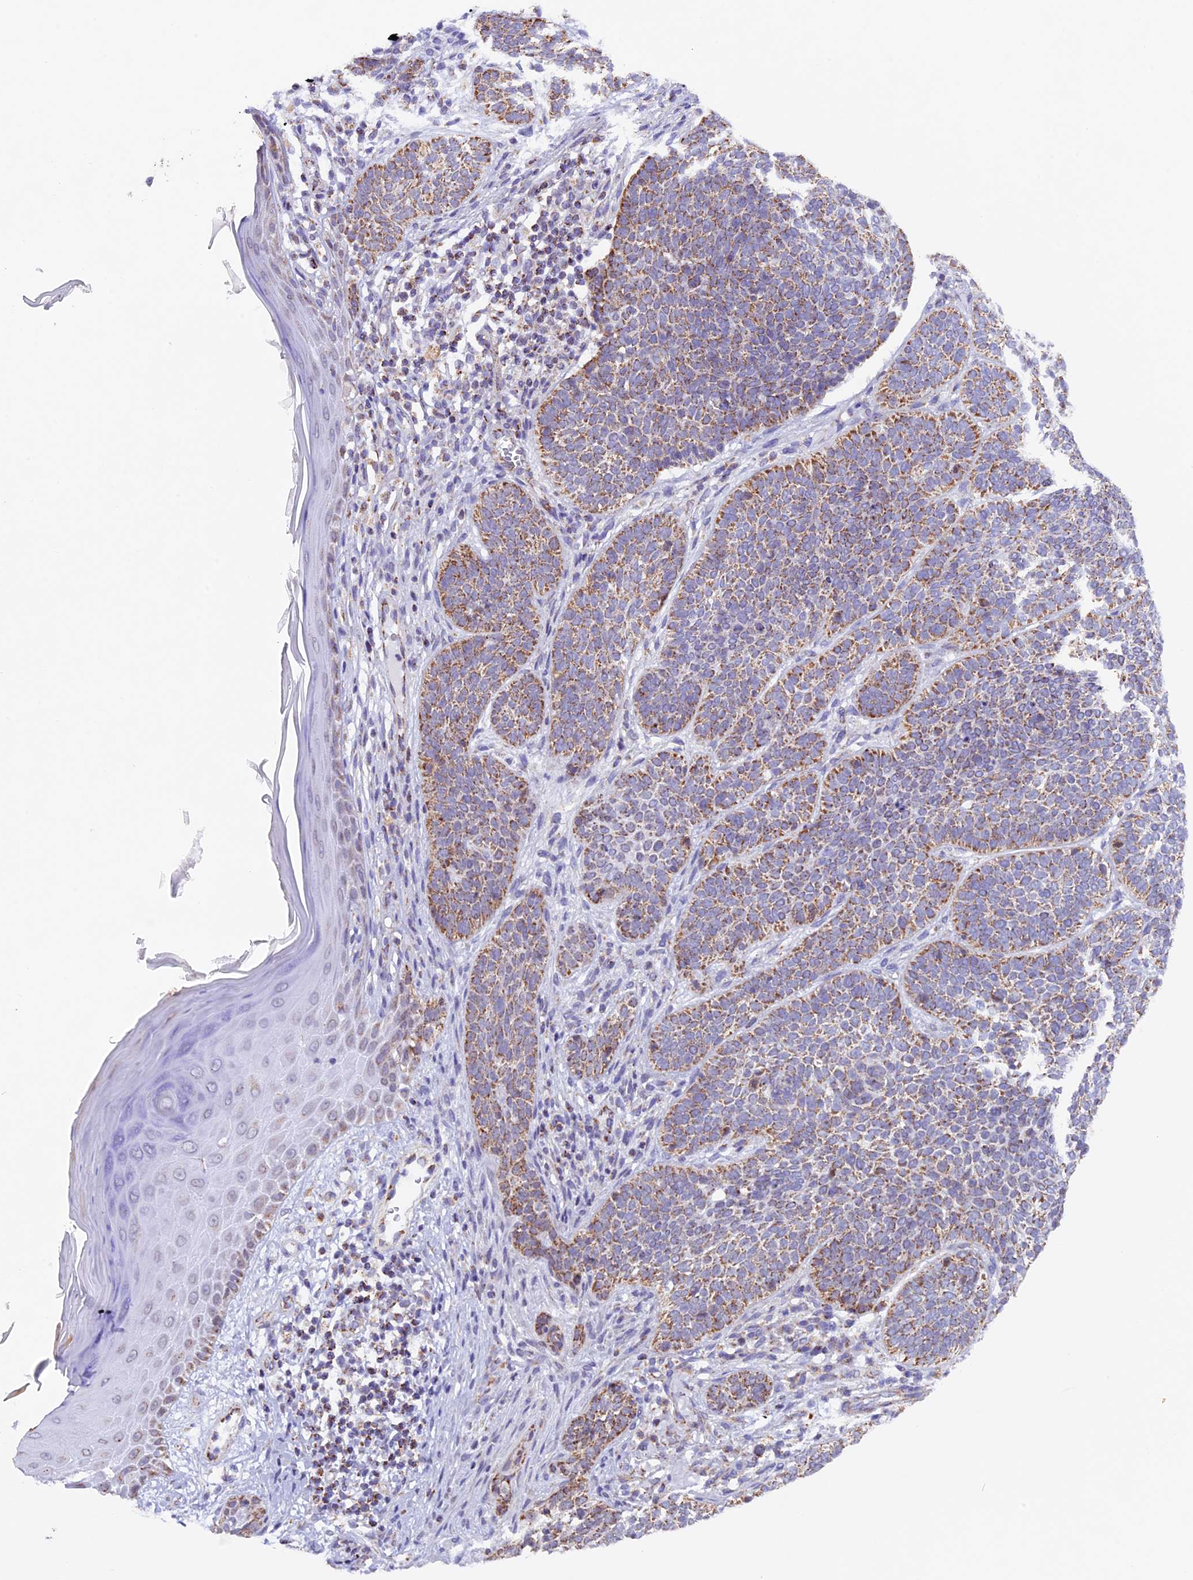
{"staining": {"intensity": "moderate", "quantity": ">75%", "location": "cytoplasmic/membranous"}, "tissue": "skin cancer", "cell_type": "Tumor cells", "image_type": "cancer", "snomed": [{"axis": "morphology", "description": "Basal cell carcinoma"}, {"axis": "topography", "description": "Skin"}], "caption": "Approximately >75% of tumor cells in human basal cell carcinoma (skin) display moderate cytoplasmic/membranous protein staining as visualized by brown immunohistochemical staining.", "gene": "TFAM", "patient": {"sex": "male", "age": 85}}